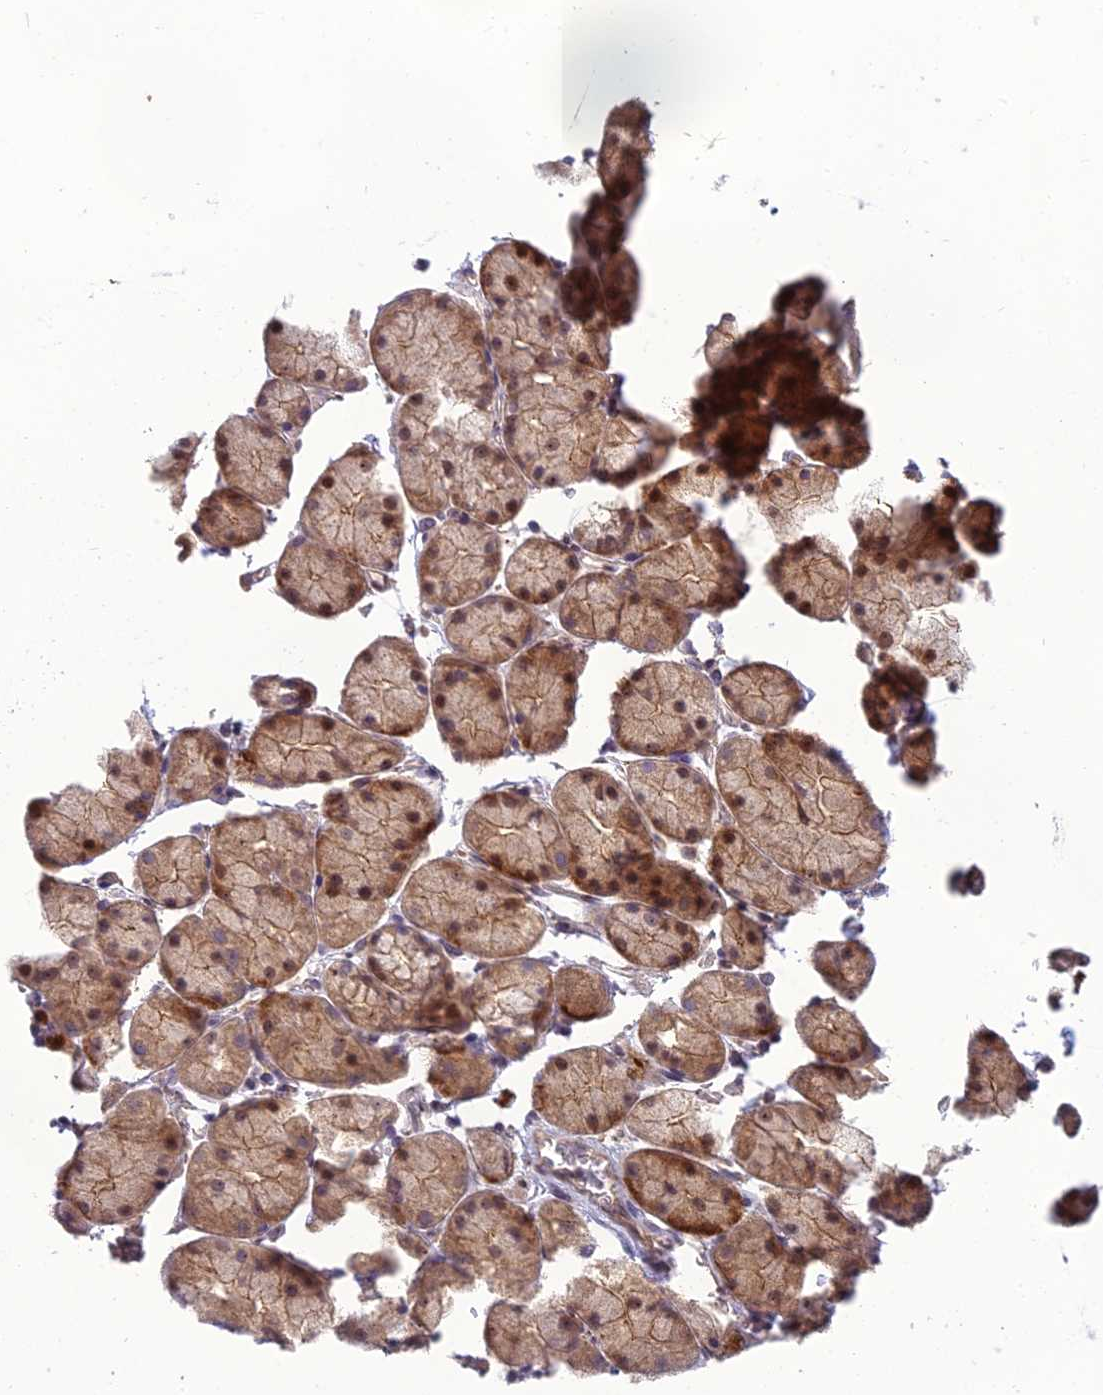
{"staining": {"intensity": "moderate", "quantity": ">75%", "location": "cytoplasmic/membranous,nuclear"}, "tissue": "stomach", "cell_type": "Glandular cells", "image_type": "normal", "snomed": [{"axis": "morphology", "description": "Normal tissue, NOS"}, {"axis": "topography", "description": "Stomach, upper"}, {"axis": "topography", "description": "Stomach"}], "caption": "Glandular cells exhibit medium levels of moderate cytoplasmic/membranous,nuclear expression in about >75% of cells in normal human stomach.", "gene": "DTX2", "patient": {"sex": "male", "age": 47}}